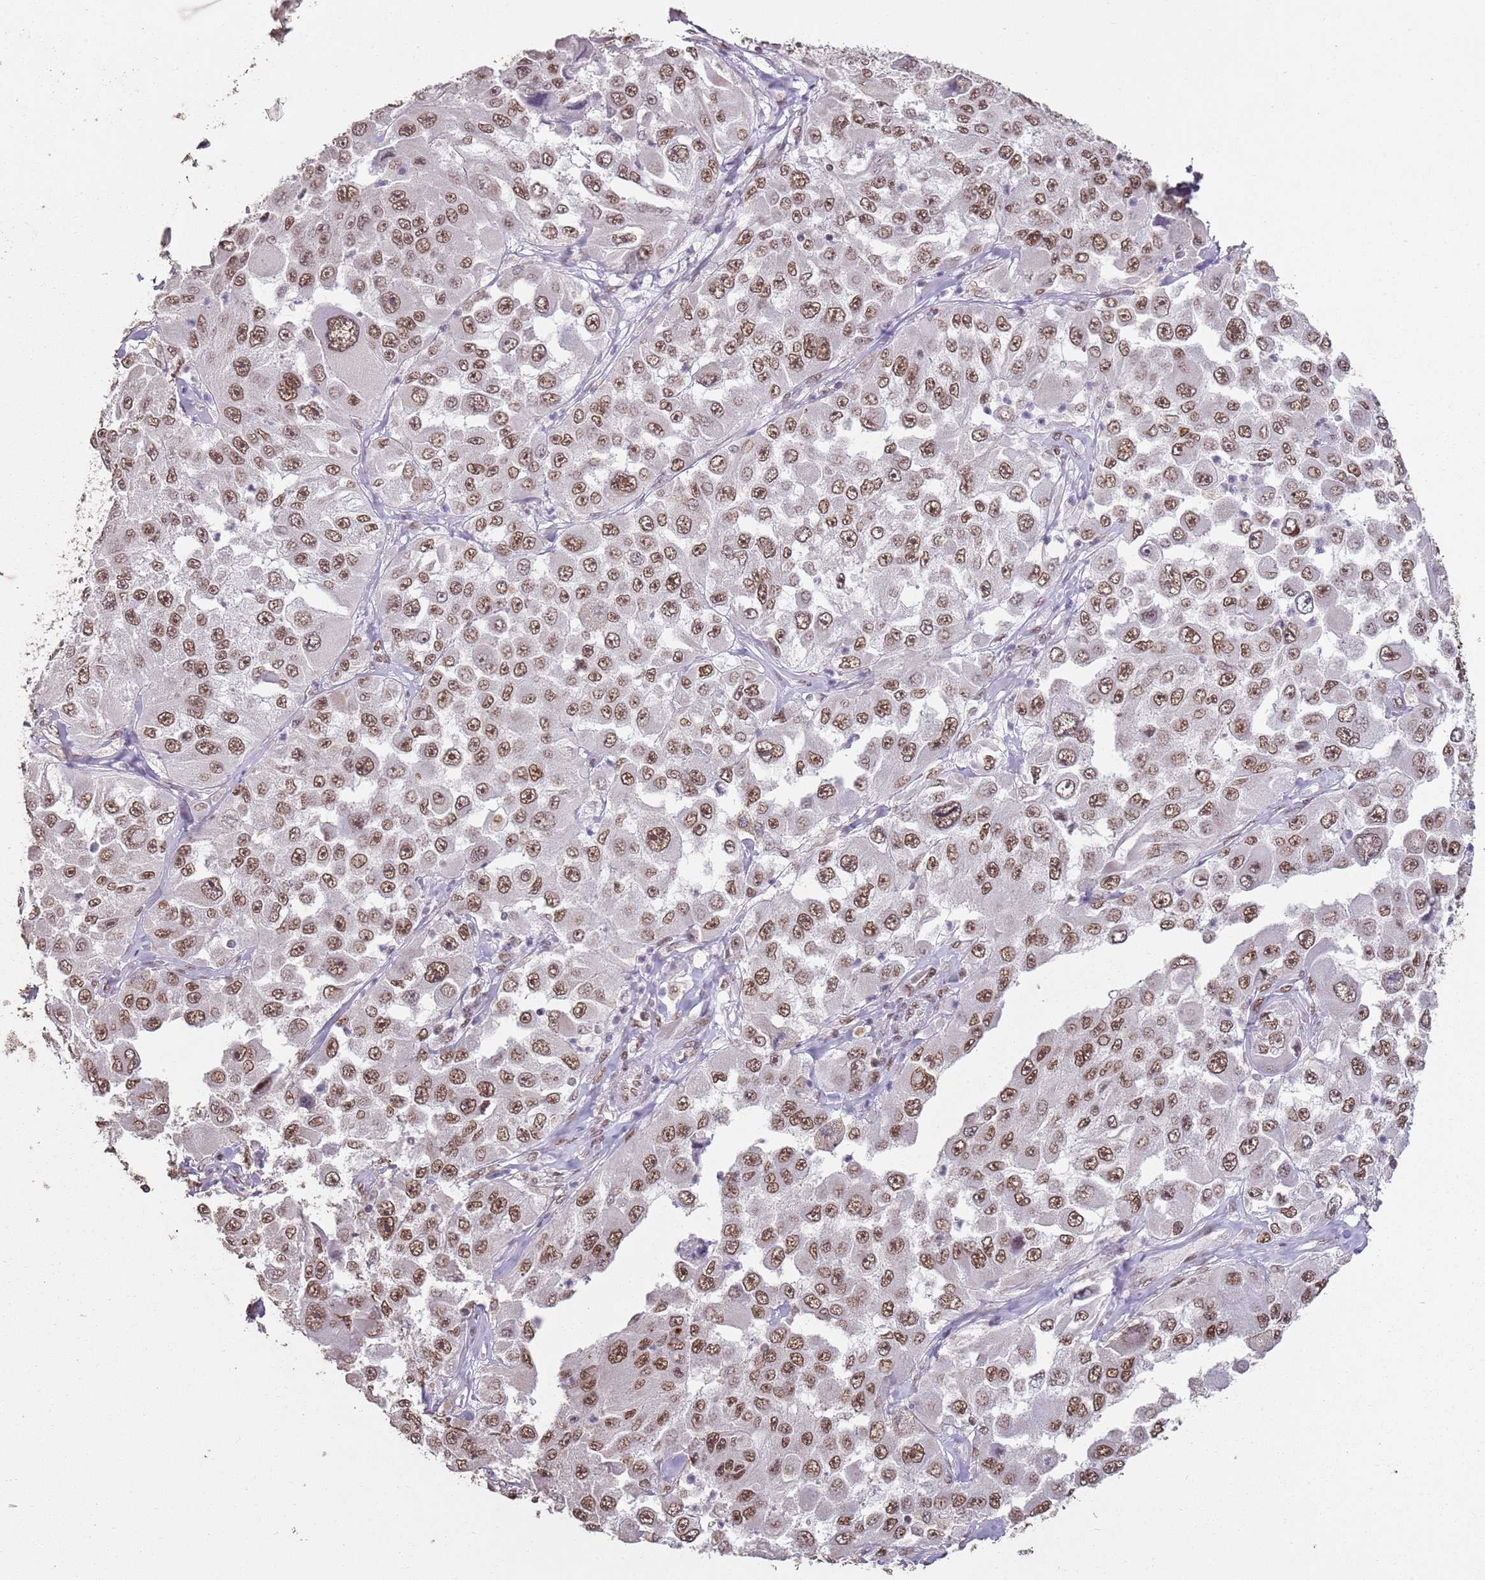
{"staining": {"intensity": "moderate", "quantity": ">75%", "location": "nuclear"}, "tissue": "melanoma", "cell_type": "Tumor cells", "image_type": "cancer", "snomed": [{"axis": "morphology", "description": "Malignant melanoma, Metastatic site"}, {"axis": "topography", "description": "Lymph node"}], "caption": "An immunohistochemistry photomicrograph of tumor tissue is shown. Protein staining in brown highlights moderate nuclear positivity in malignant melanoma (metastatic site) within tumor cells.", "gene": "ARL14EP", "patient": {"sex": "male", "age": 62}}